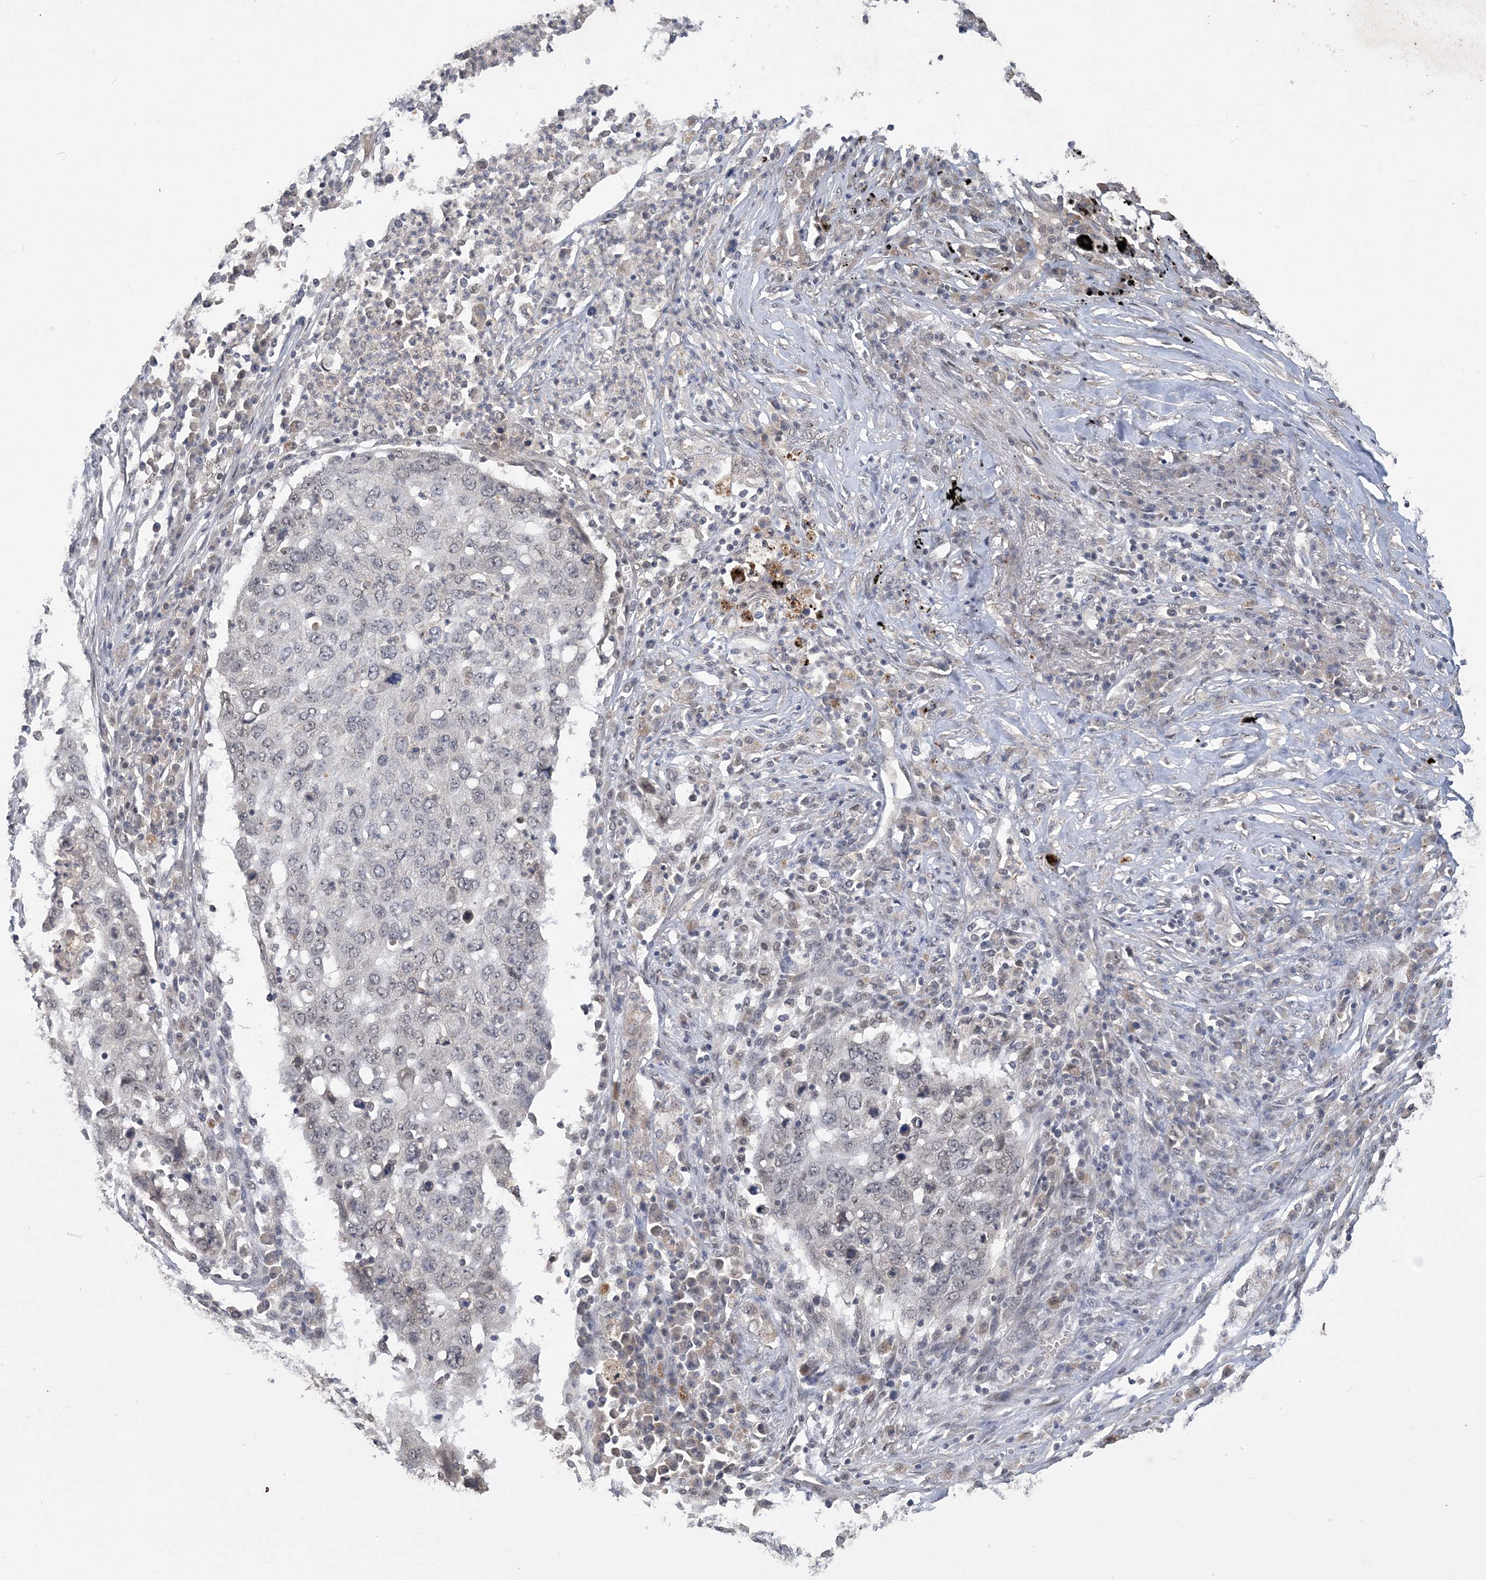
{"staining": {"intensity": "negative", "quantity": "none", "location": "none"}, "tissue": "lung cancer", "cell_type": "Tumor cells", "image_type": "cancer", "snomed": [{"axis": "morphology", "description": "Squamous cell carcinoma, NOS"}, {"axis": "topography", "description": "Lung"}], "caption": "Immunohistochemistry image of neoplastic tissue: lung cancer stained with DAB (3,3'-diaminobenzidine) reveals no significant protein expression in tumor cells.", "gene": "ZBTB7A", "patient": {"sex": "female", "age": 63}}